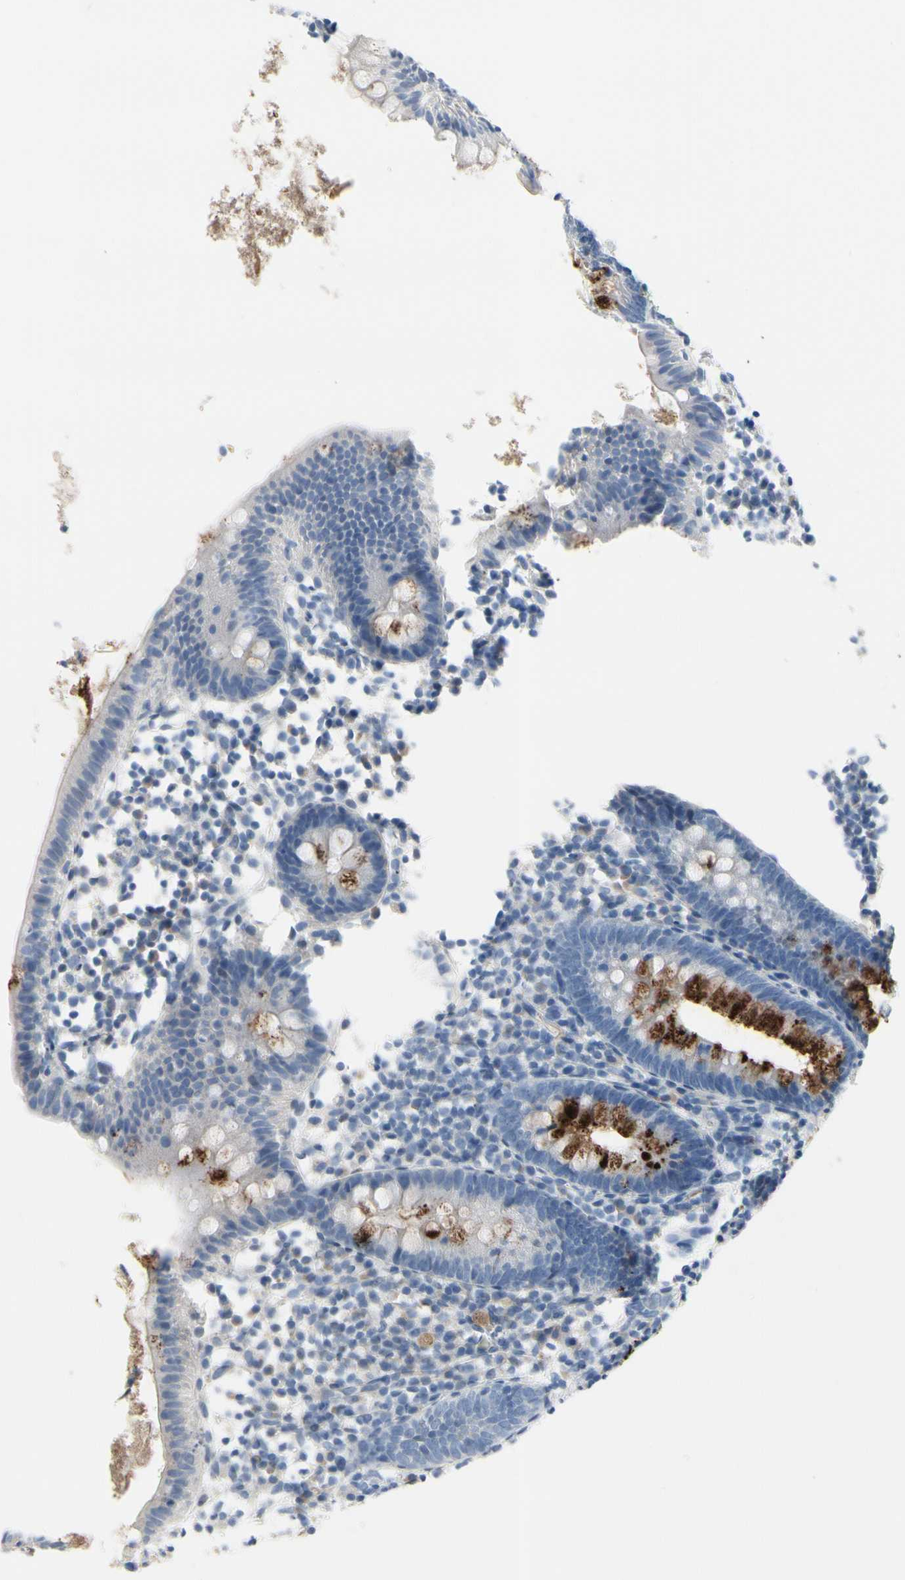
{"staining": {"intensity": "strong", "quantity": "25%-75%", "location": "cytoplasmic/membranous"}, "tissue": "appendix", "cell_type": "Glandular cells", "image_type": "normal", "snomed": [{"axis": "morphology", "description": "Normal tissue, NOS"}, {"axis": "topography", "description": "Appendix"}], "caption": "High-magnification brightfield microscopy of benign appendix stained with DAB (3,3'-diaminobenzidine) (brown) and counterstained with hematoxylin (blue). glandular cells exhibit strong cytoplasmic/membranous expression is identified in approximately25%-75% of cells.", "gene": "MUC5B", "patient": {"sex": "female", "age": 20}}